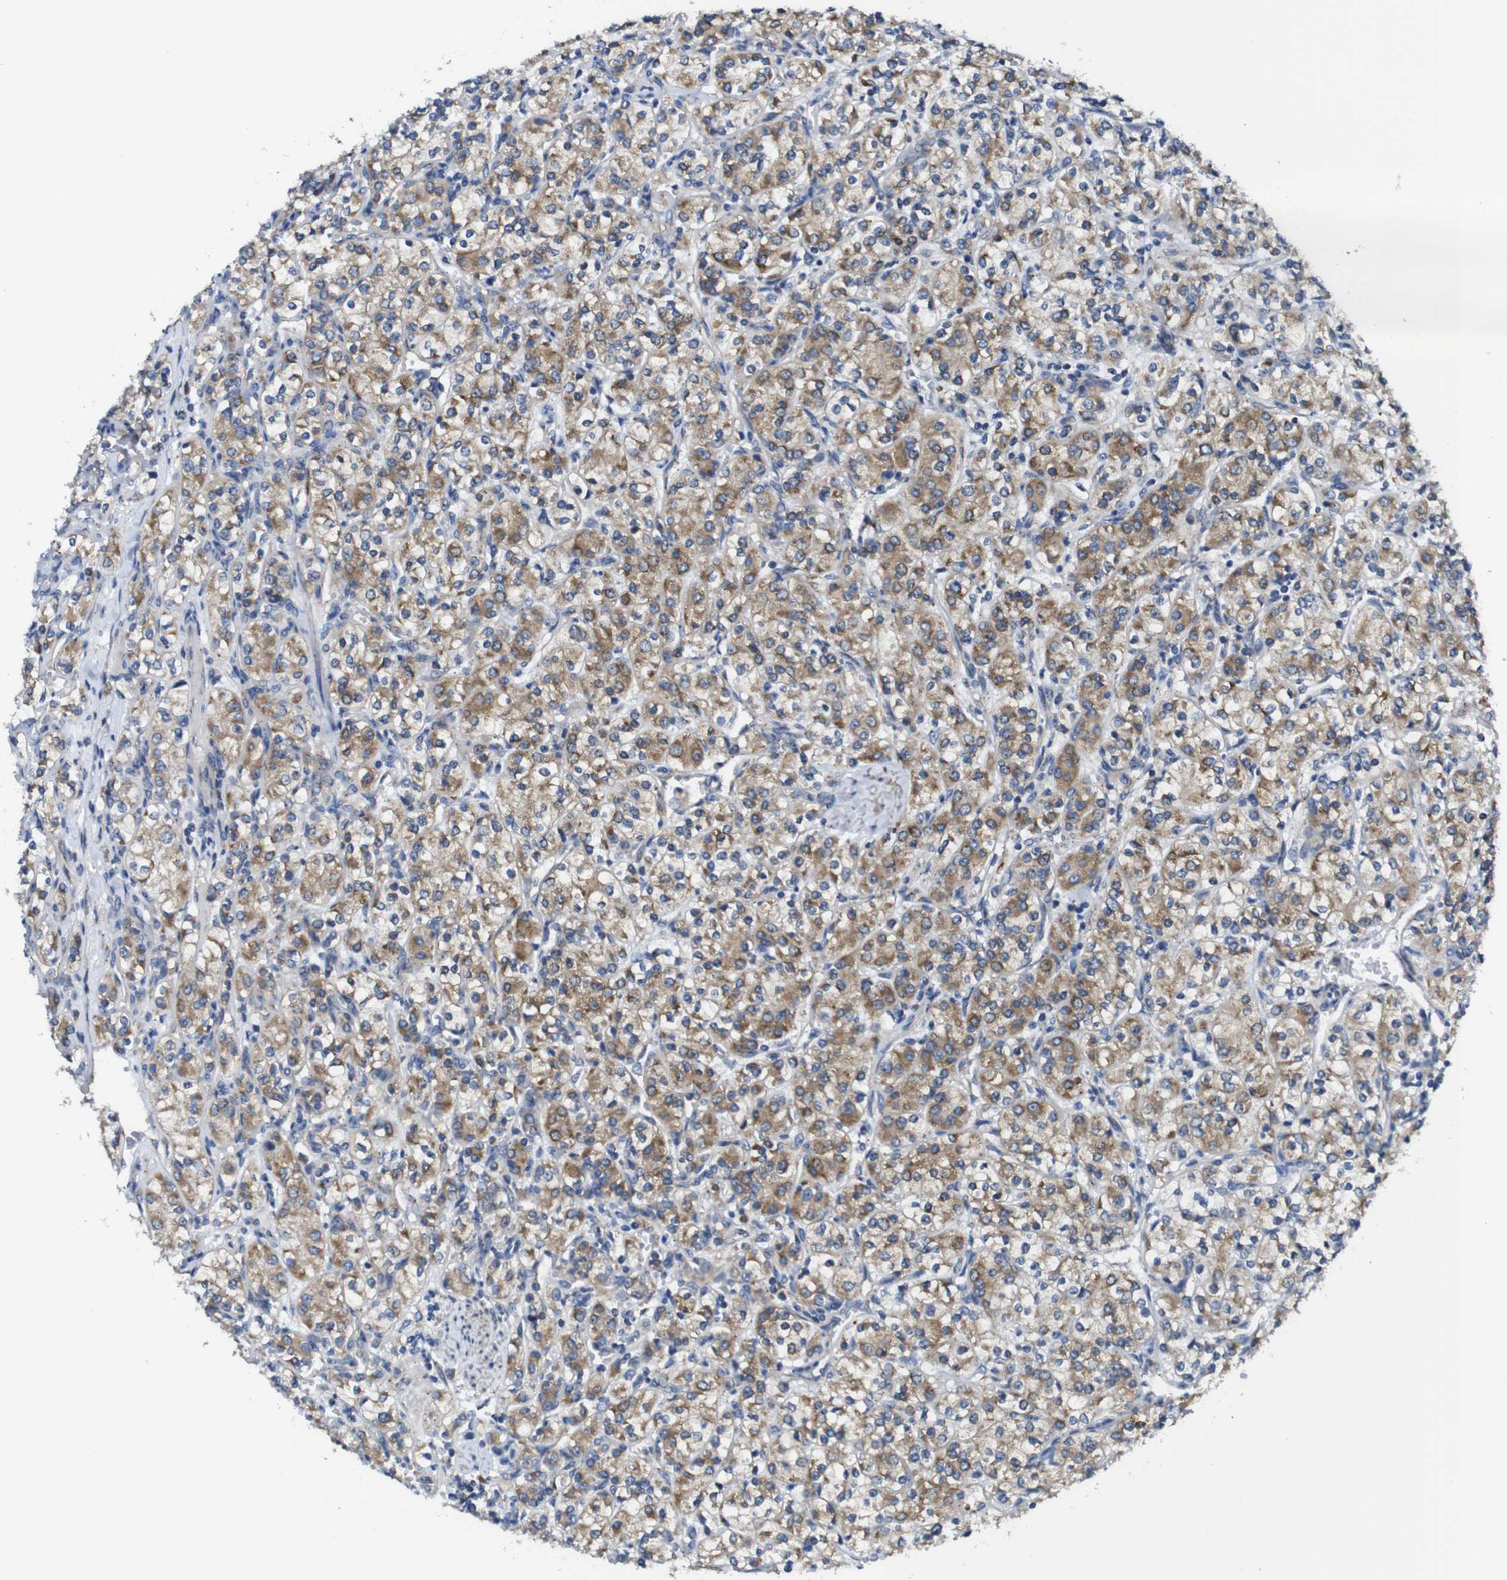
{"staining": {"intensity": "moderate", "quantity": ">75%", "location": "cytoplasmic/membranous"}, "tissue": "renal cancer", "cell_type": "Tumor cells", "image_type": "cancer", "snomed": [{"axis": "morphology", "description": "Adenocarcinoma, NOS"}, {"axis": "topography", "description": "Kidney"}], "caption": "This photomicrograph demonstrates renal adenocarcinoma stained with immunohistochemistry (IHC) to label a protein in brown. The cytoplasmic/membranous of tumor cells show moderate positivity for the protein. Nuclei are counter-stained blue.", "gene": "DDRGK1", "patient": {"sex": "male", "age": 77}}